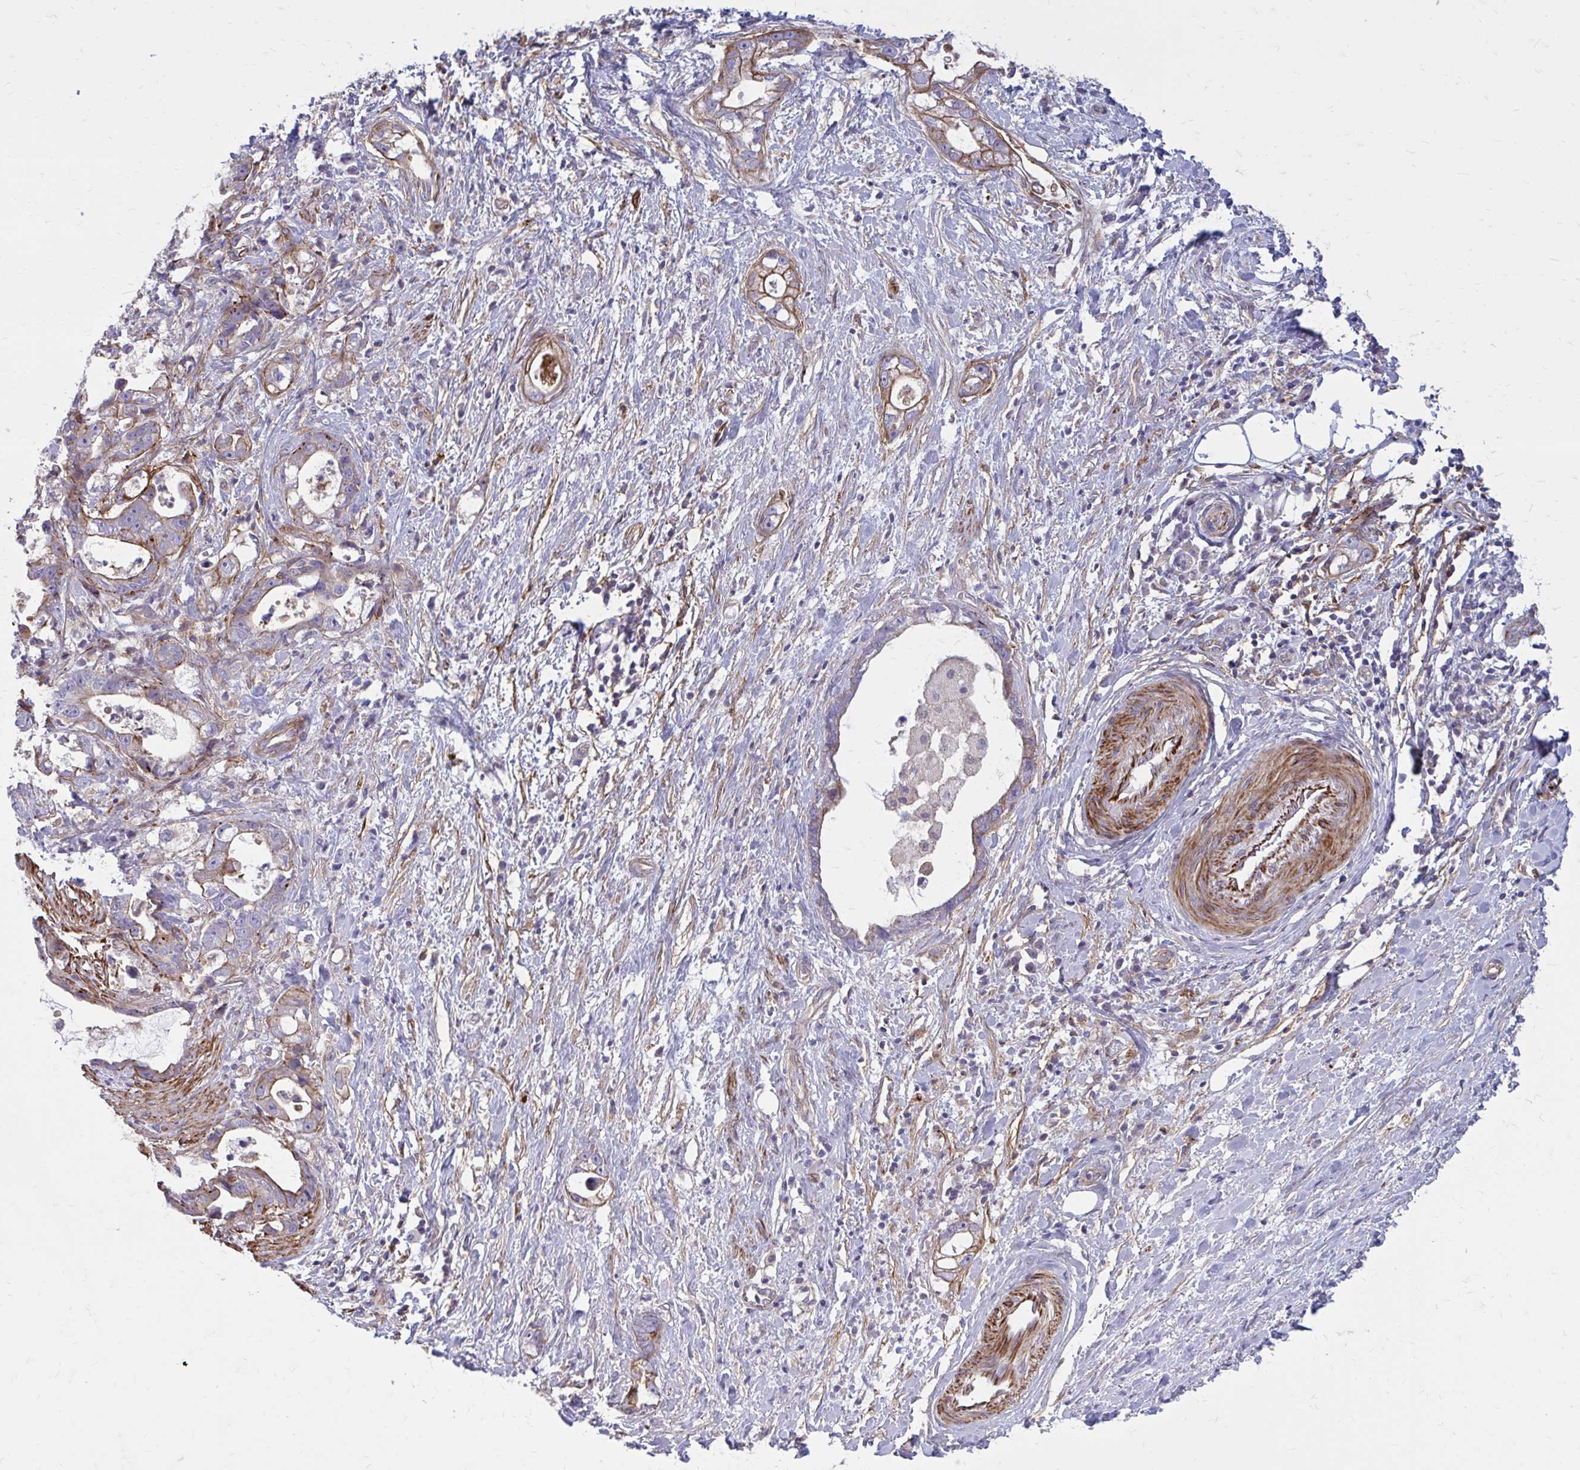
{"staining": {"intensity": "moderate", "quantity": "25%-75%", "location": "cytoplasmic/membranous"}, "tissue": "stomach cancer", "cell_type": "Tumor cells", "image_type": "cancer", "snomed": [{"axis": "morphology", "description": "Adenocarcinoma, NOS"}, {"axis": "topography", "description": "Stomach"}], "caption": "A high-resolution image shows IHC staining of stomach adenocarcinoma, which exhibits moderate cytoplasmic/membranous positivity in about 25%-75% of tumor cells.", "gene": "FAP", "patient": {"sex": "male", "age": 55}}